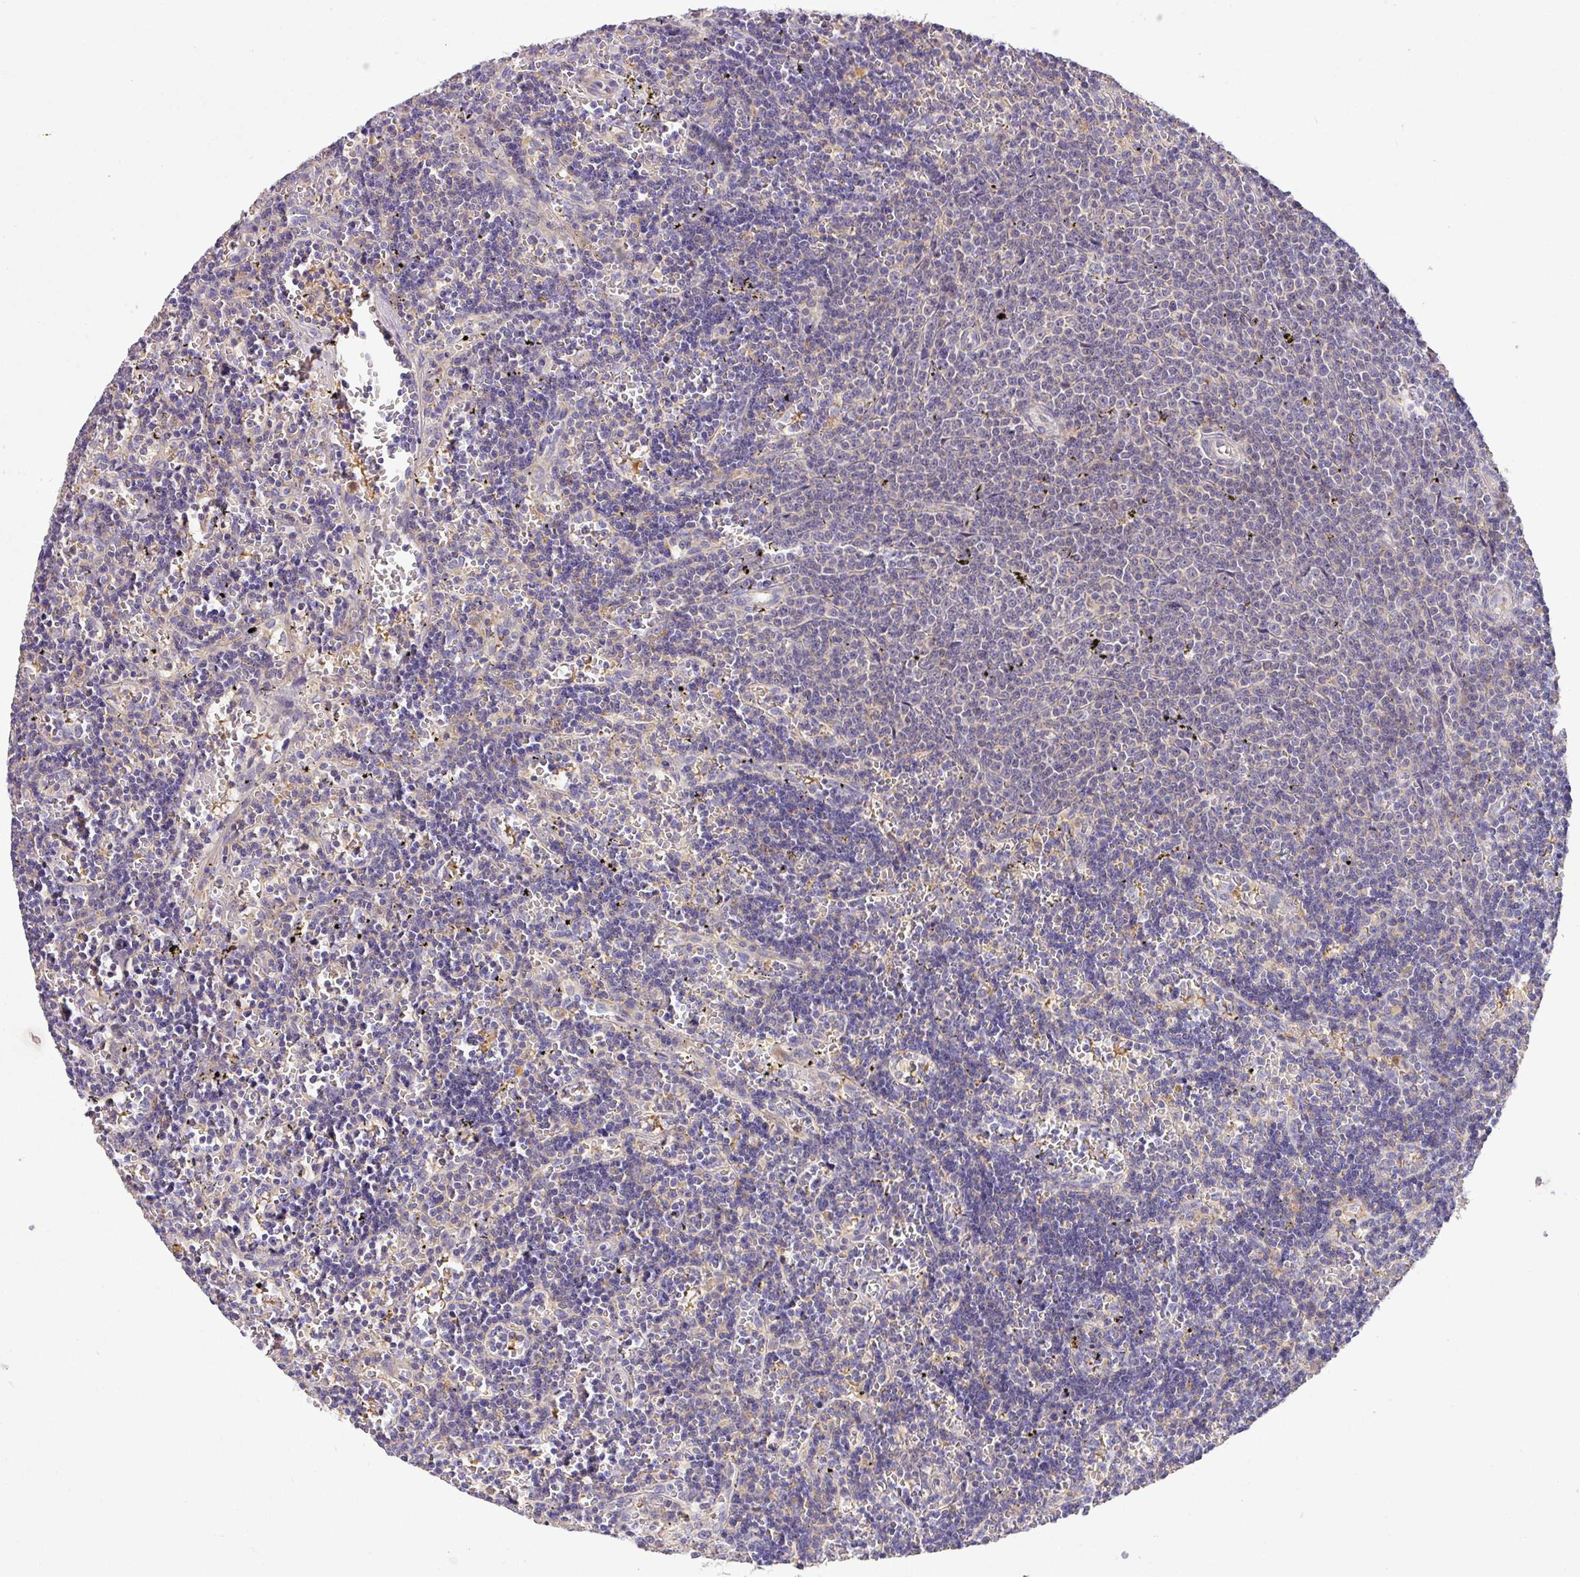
{"staining": {"intensity": "negative", "quantity": "none", "location": "none"}, "tissue": "lymphoma", "cell_type": "Tumor cells", "image_type": "cancer", "snomed": [{"axis": "morphology", "description": "Malignant lymphoma, non-Hodgkin's type, Low grade"}, {"axis": "topography", "description": "Spleen"}], "caption": "This micrograph is of lymphoma stained with IHC to label a protein in brown with the nuclei are counter-stained blue. There is no positivity in tumor cells.", "gene": "HOXC13", "patient": {"sex": "male", "age": 60}}